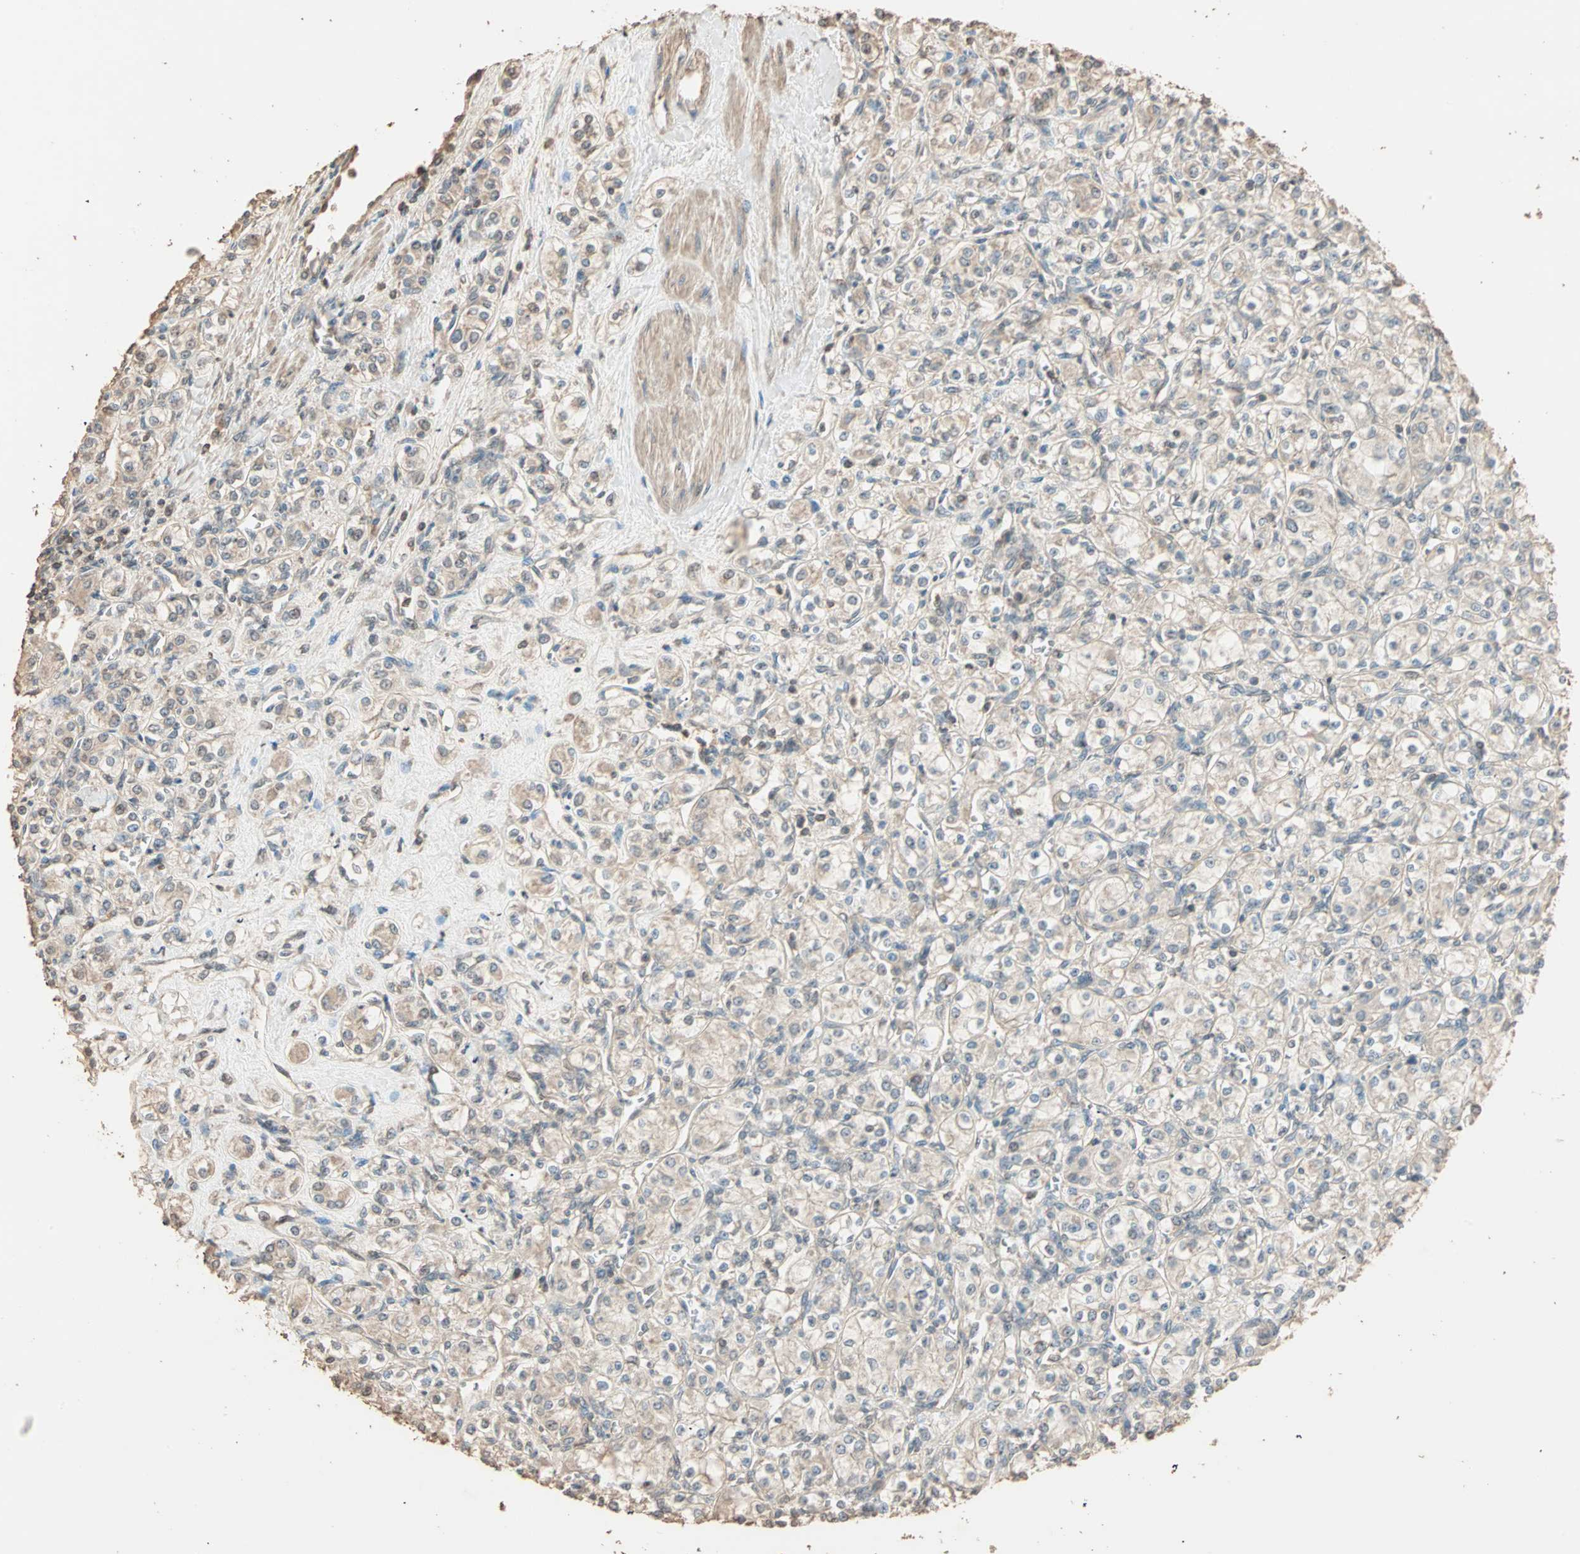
{"staining": {"intensity": "weak", "quantity": ">75%", "location": "cytoplasmic/membranous"}, "tissue": "renal cancer", "cell_type": "Tumor cells", "image_type": "cancer", "snomed": [{"axis": "morphology", "description": "Adenocarcinoma, NOS"}, {"axis": "topography", "description": "Kidney"}], "caption": "Protein positivity by immunohistochemistry (IHC) shows weak cytoplasmic/membranous staining in approximately >75% of tumor cells in renal adenocarcinoma.", "gene": "ZBTB33", "patient": {"sex": "male", "age": 77}}